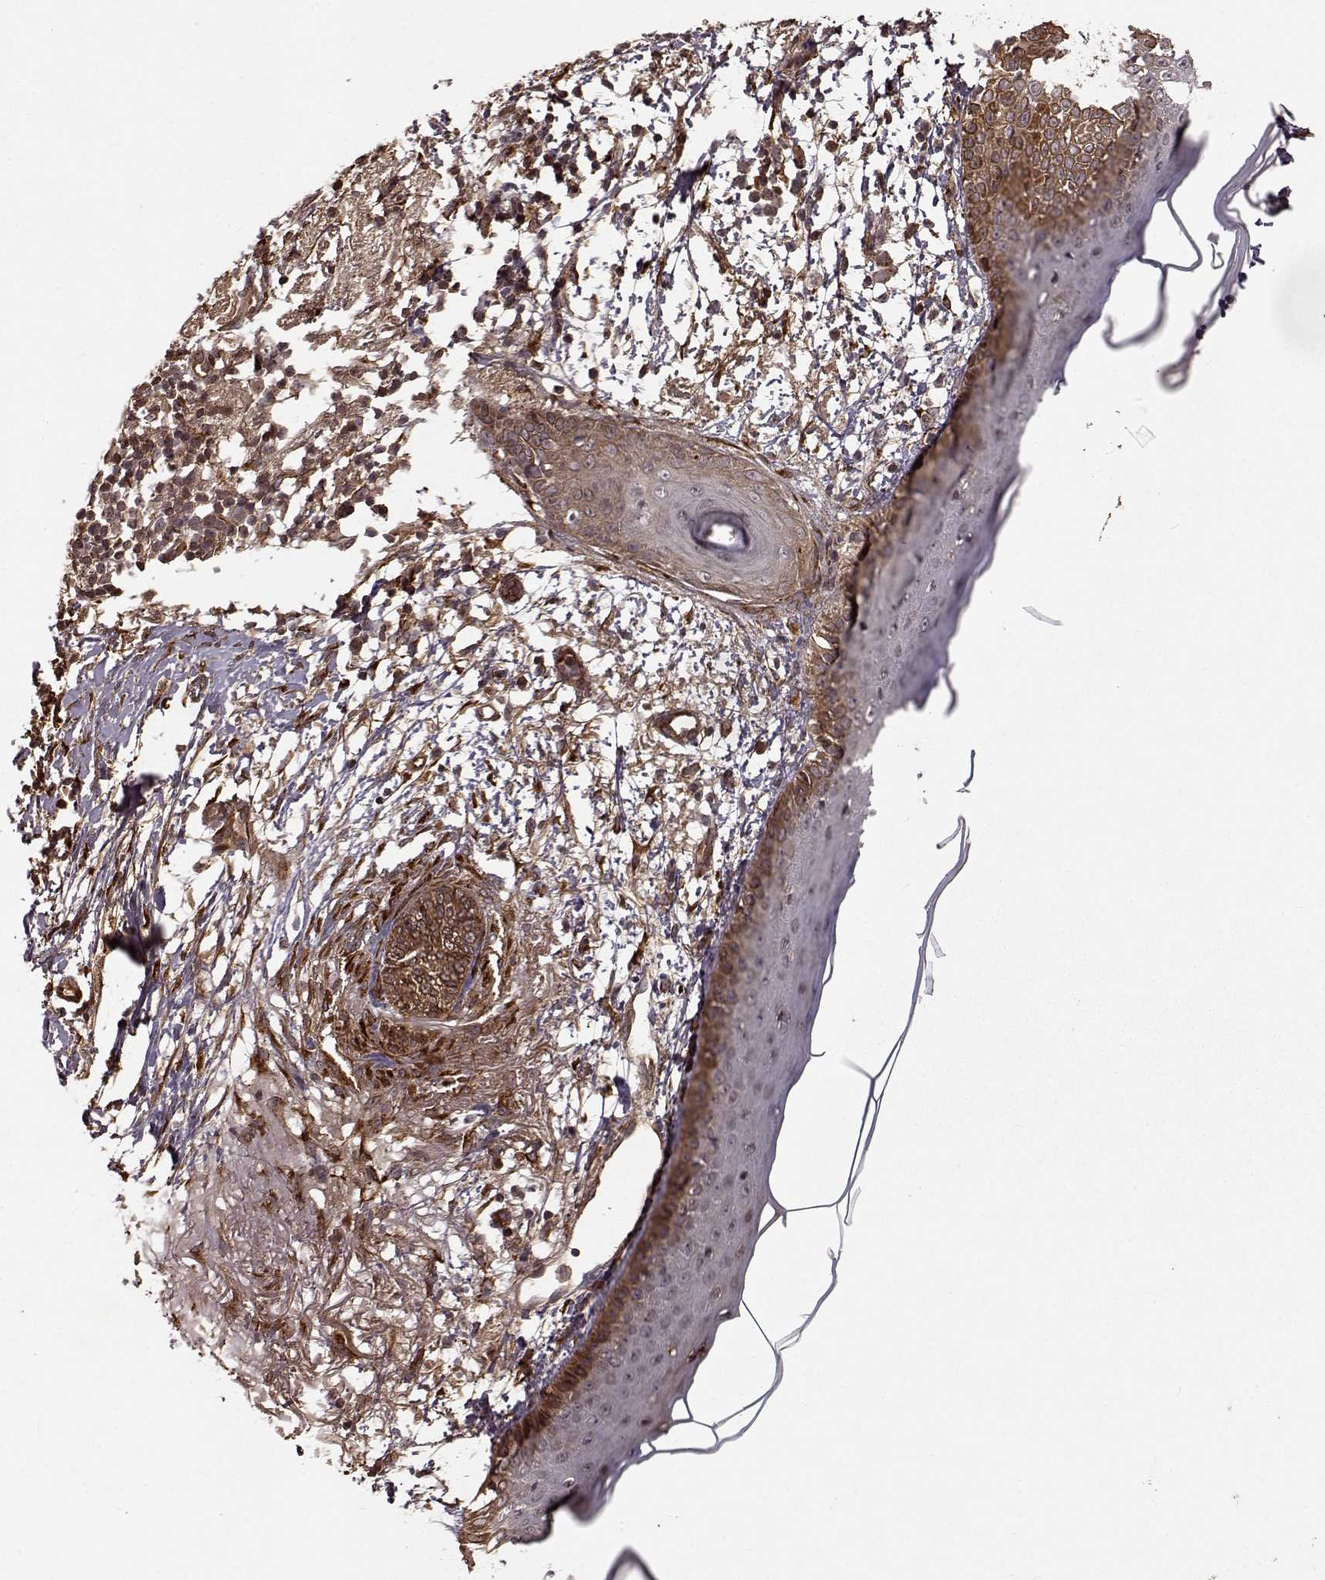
{"staining": {"intensity": "strong", "quantity": "25%-75%", "location": "cytoplasmic/membranous"}, "tissue": "skin cancer", "cell_type": "Tumor cells", "image_type": "cancer", "snomed": [{"axis": "morphology", "description": "Normal tissue, NOS"}, {"axis": "morphology", "description": "Basal cell carcinoma"}, {"axis": "topography", "description": "Skin"}], "caption": "DAB (3,3'-diaminobenzidine) immunohistochemical staining of human basal cell carcinoma (skin) demonstrates strong cytoplasmic/membranous protein staining in about 25%-75% of tumor cells. Ihc stains the protein of interest in brown and the nuclei are stained blue.", "gene": "FSTL1", "patient": {"sex": "male", "age": 84}}